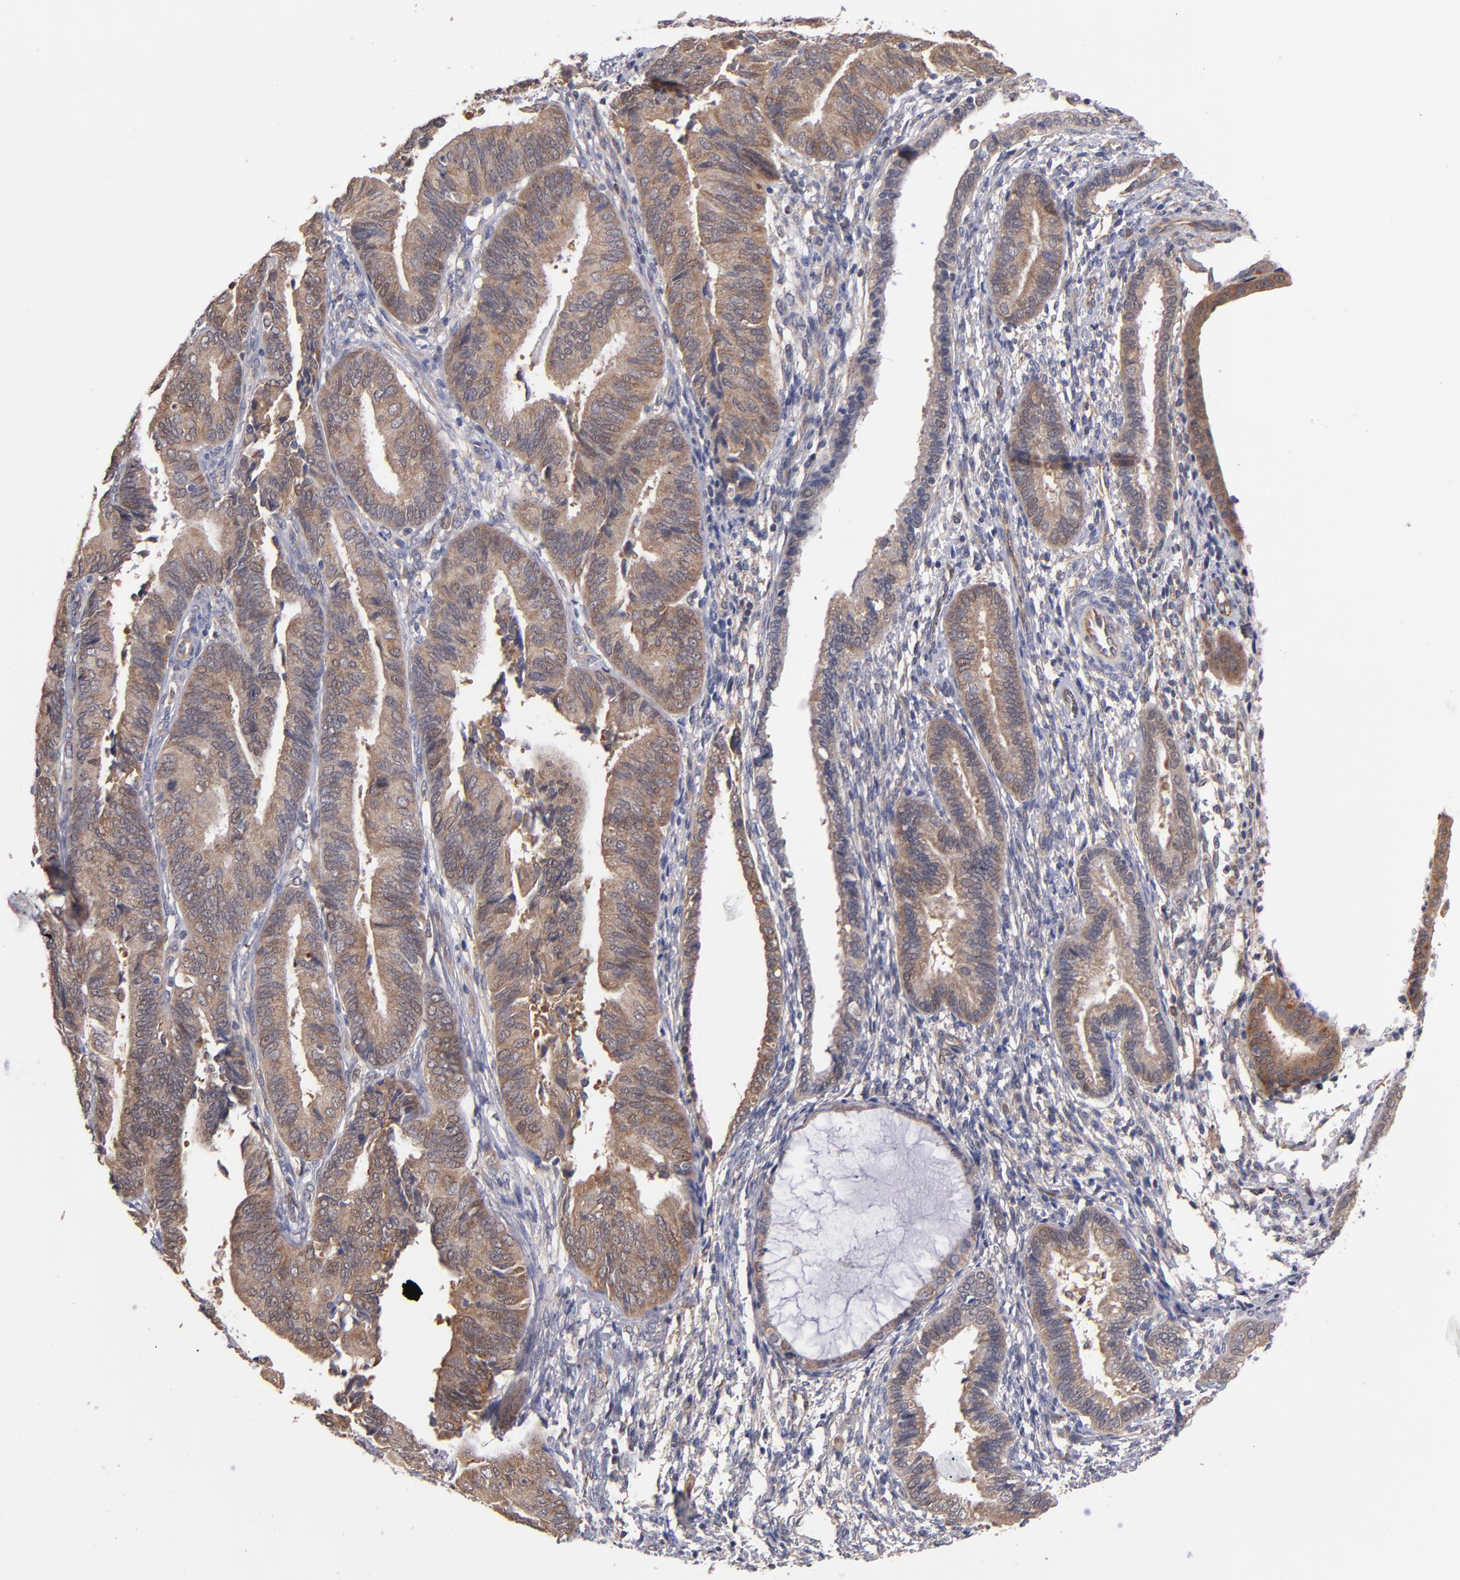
{"staining": {"intensity": "moderate", "quantity": ">75%", "location": "cytoplasmic/membranous"}, "tissue": "endometrial cancer", "cell_type": "Tumor cells", "image_type": "cancer", "snomed": [{"axis": "morphology", "description": "Adenocarcinoma, NOS"}, {"axis": "topography", "description": "Endometrium"}], "caption": "Moderate cytoplasmic/membranous protein staining is appreciated in about >75% of tumor cells in endometrial cancer (adenocarcinoma).", "gene": "GMFG", "patient": {"sex": "female", "age": 63}}